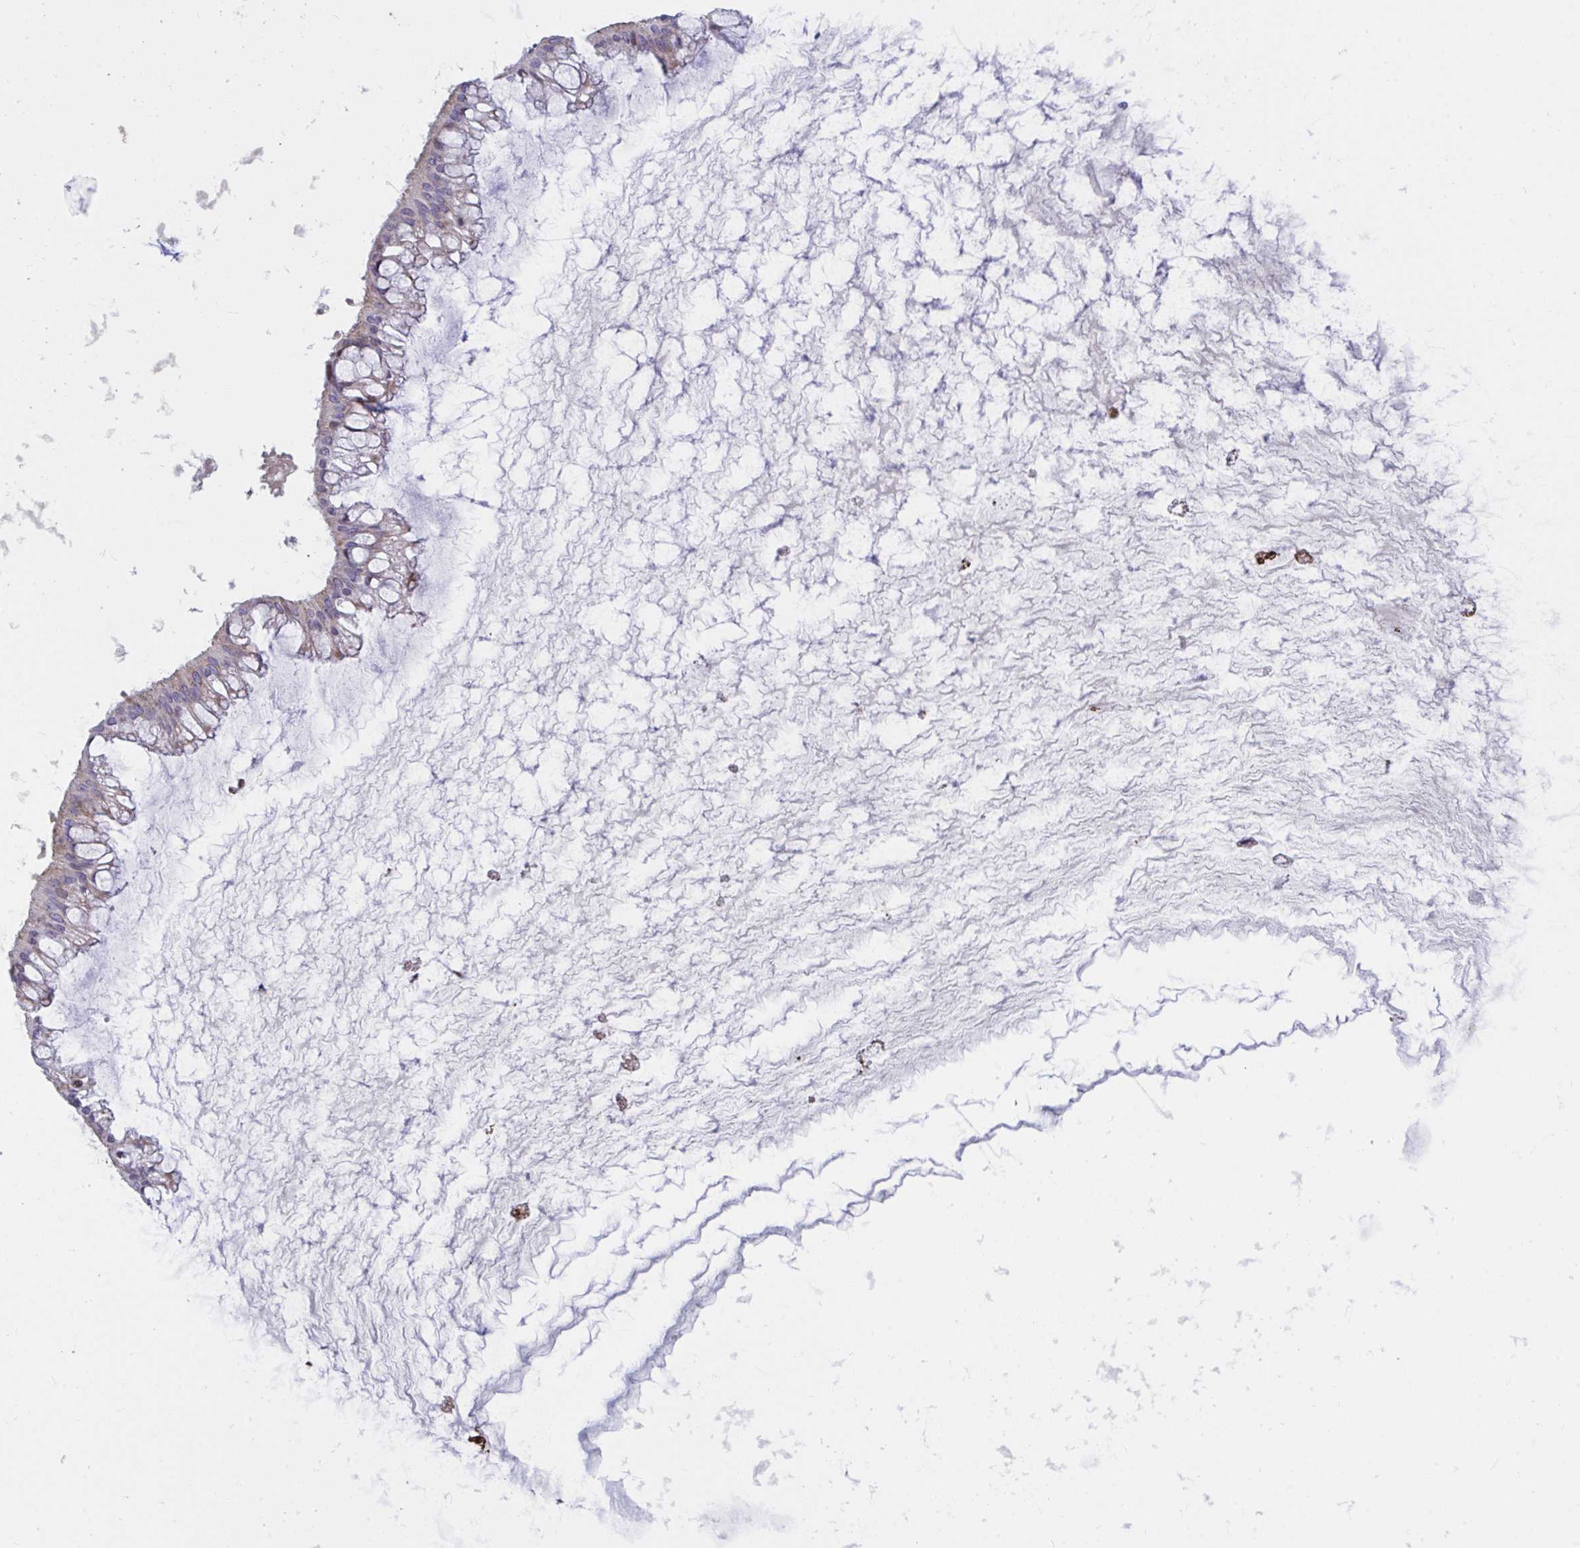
{"staining": {"intensity": "negative", "quantity": "none", "location": "none"}, "tissue": "ovarian cancer", "cell_type": "Tumor cells", "image_type": "cancer", "snomed": [{"axis": "morphology", "description": "Cystadenocarcinoma, mucinous, NOS"}, {"axis": "topography", "description": "Ovary"}], "caption": "Ovarian cancer (mucinous cystadenocarcinoma) stained for a protein using IHC demonstrates no positivity tumor cells.", "gene": "IL37", "patient": {"sex": "female", "age": 73}}